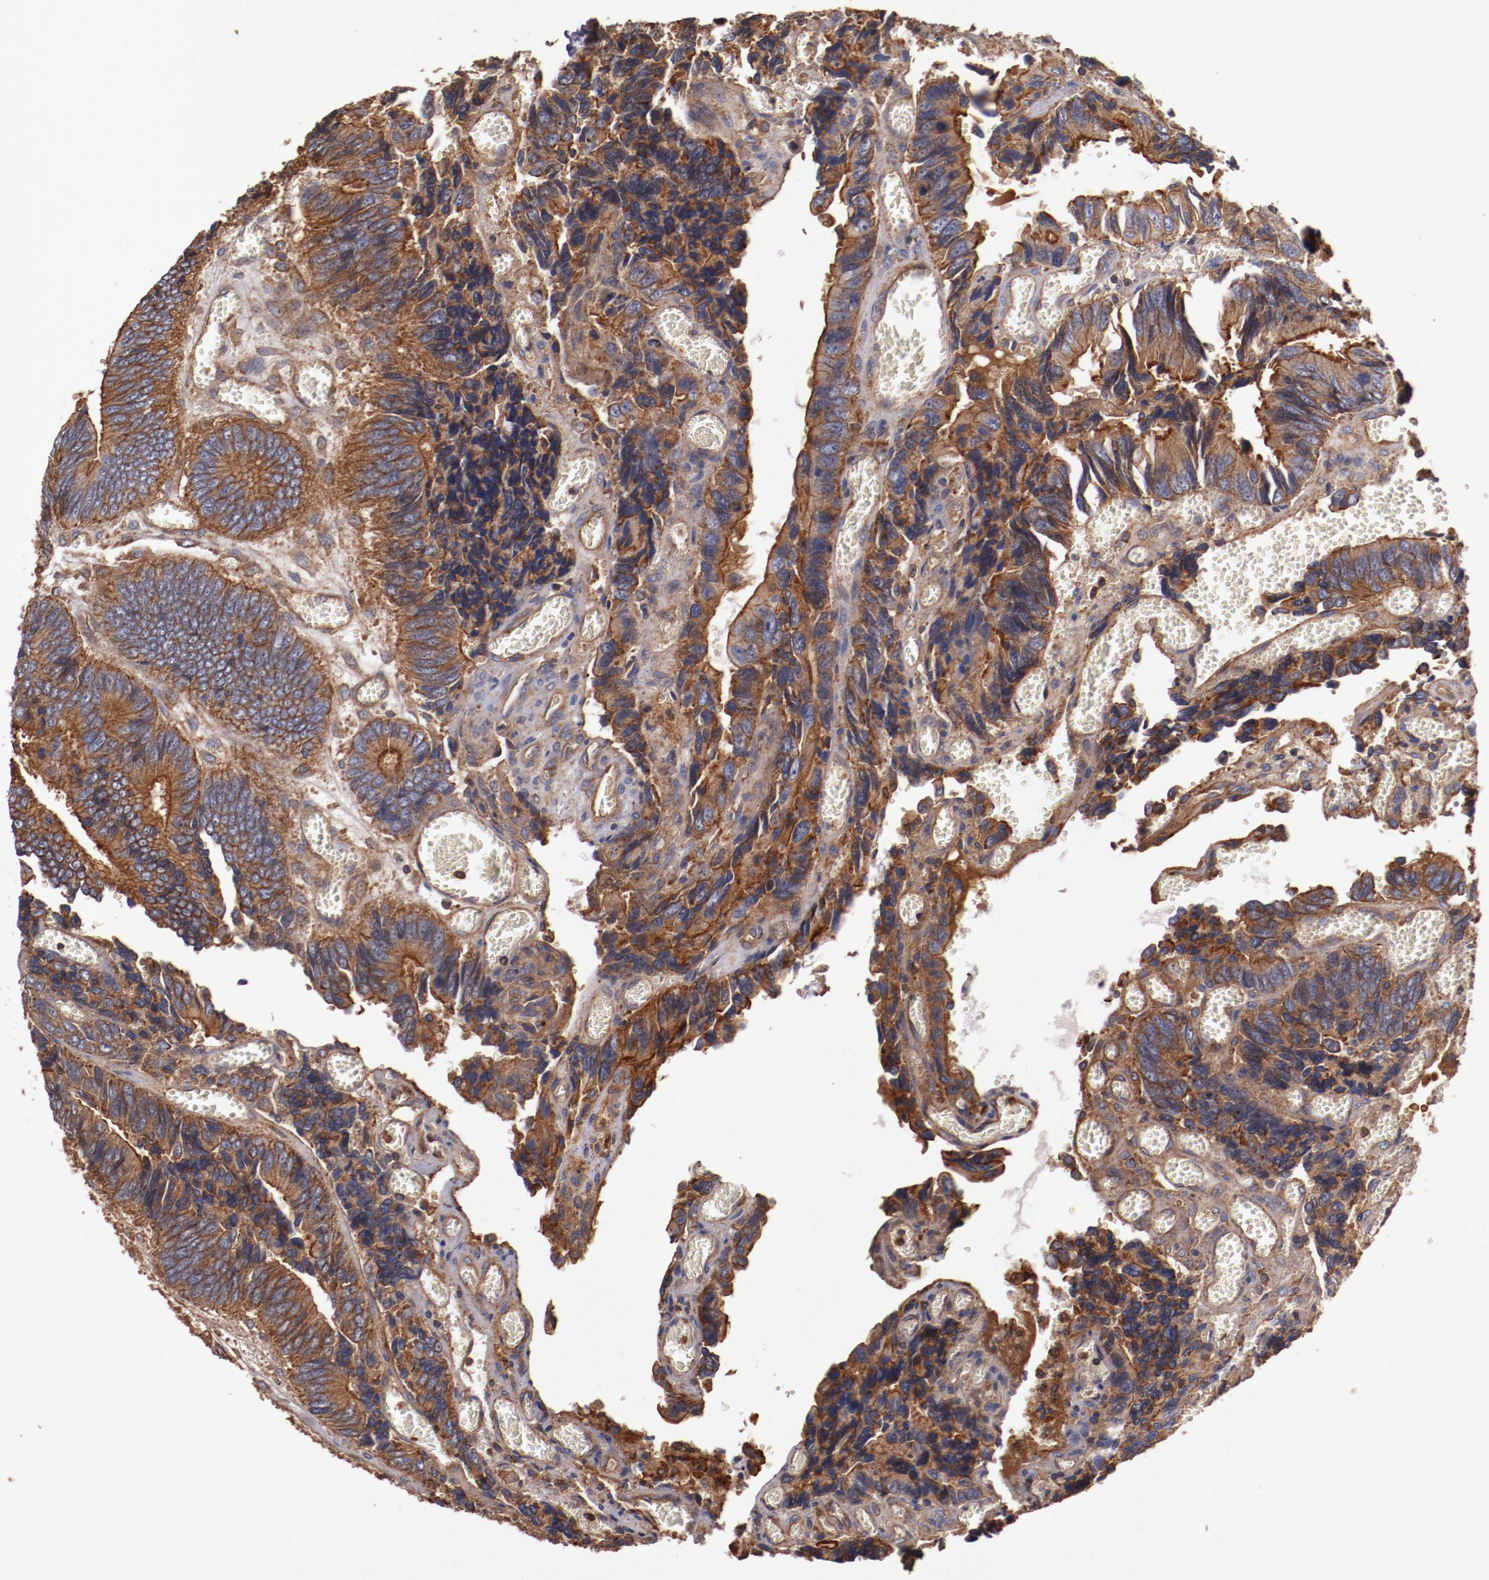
{"staining": {"intensity": "strong", "quantity": ">75%", "location": "cytoplasmic/membranous"}, "tissue": "colorectal cancer", "cell_type": "Tumor cells", "image_type": "cancer", "snomed": [{"axis": "morphology", "description": "Adenocarcinoma, NOS"}, {"axis": "topography", "description": "Colon"}], "caption": "Tumor cells display strong cytoplasmic/membranous positivity in approximately >75% of cells in colorectal cancer (adenocarcinoma).", "gene": "TMOD3", "patient": {"sex": "male", "age": 72}}